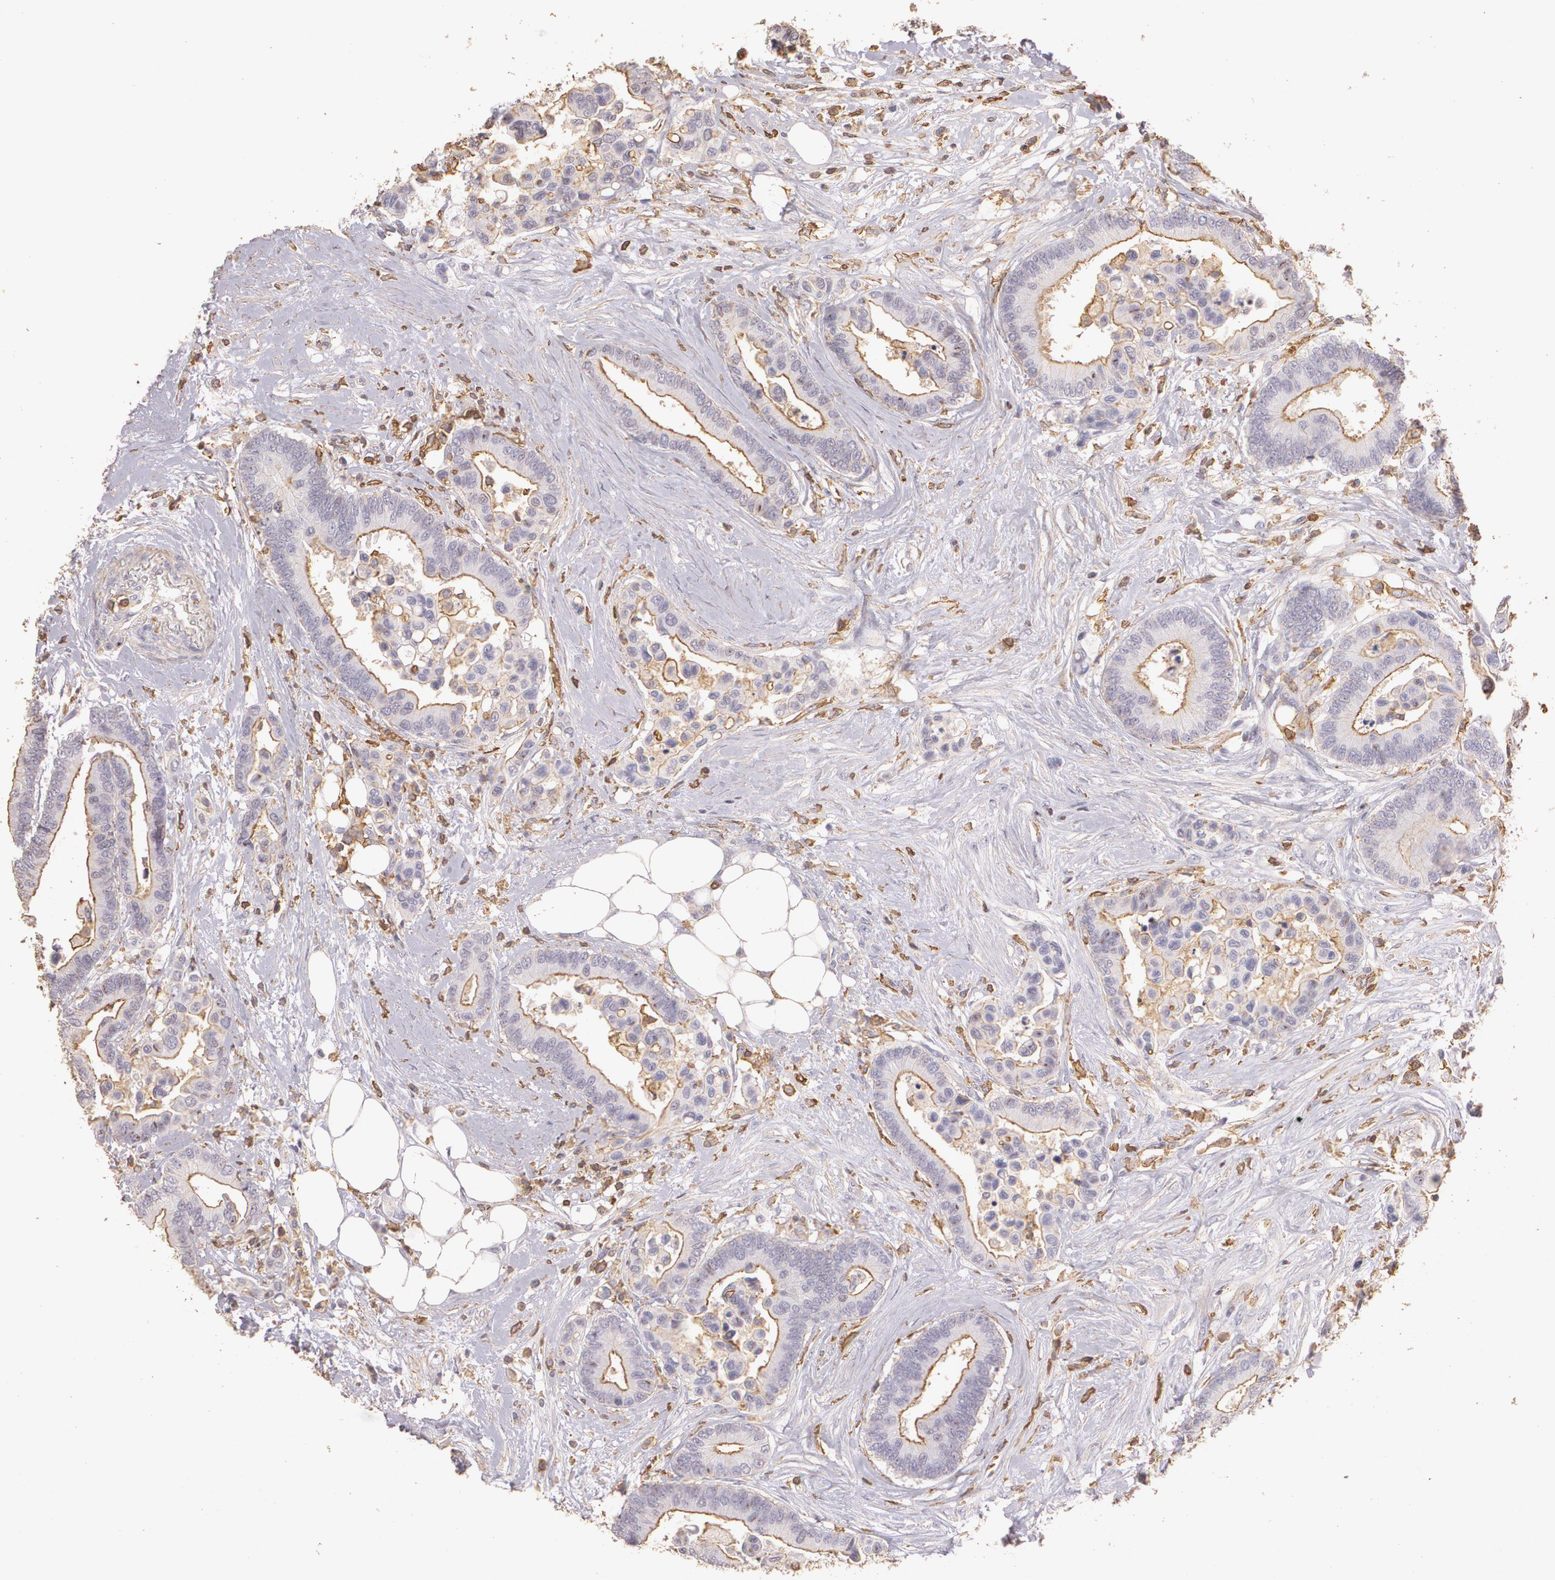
{"staining": {"intensity": "weak", "quantity": "25%-75%", "location": "cytoplasmic/membranous"}, "tissue": "colorectal cancer", "cell_type": "Tumor cells", "image_type": "cancer", "snomed": [{"axis": "morphology", "description": "Adenocarcinoma, NOS"}, {"axis": "topography", "description": "Colon"}], "caption": "This photomicrograph exhibits colorectal cancer (adenocarcinoma) stained with IHC to label a protein in brown. The cytoplasmic/membranous of tumor cells show weak positivity for the protein. Nuclei are counter-stained blue.", "gene": "TGFBR1", "patient": {"sex": "male", "age": 82}}